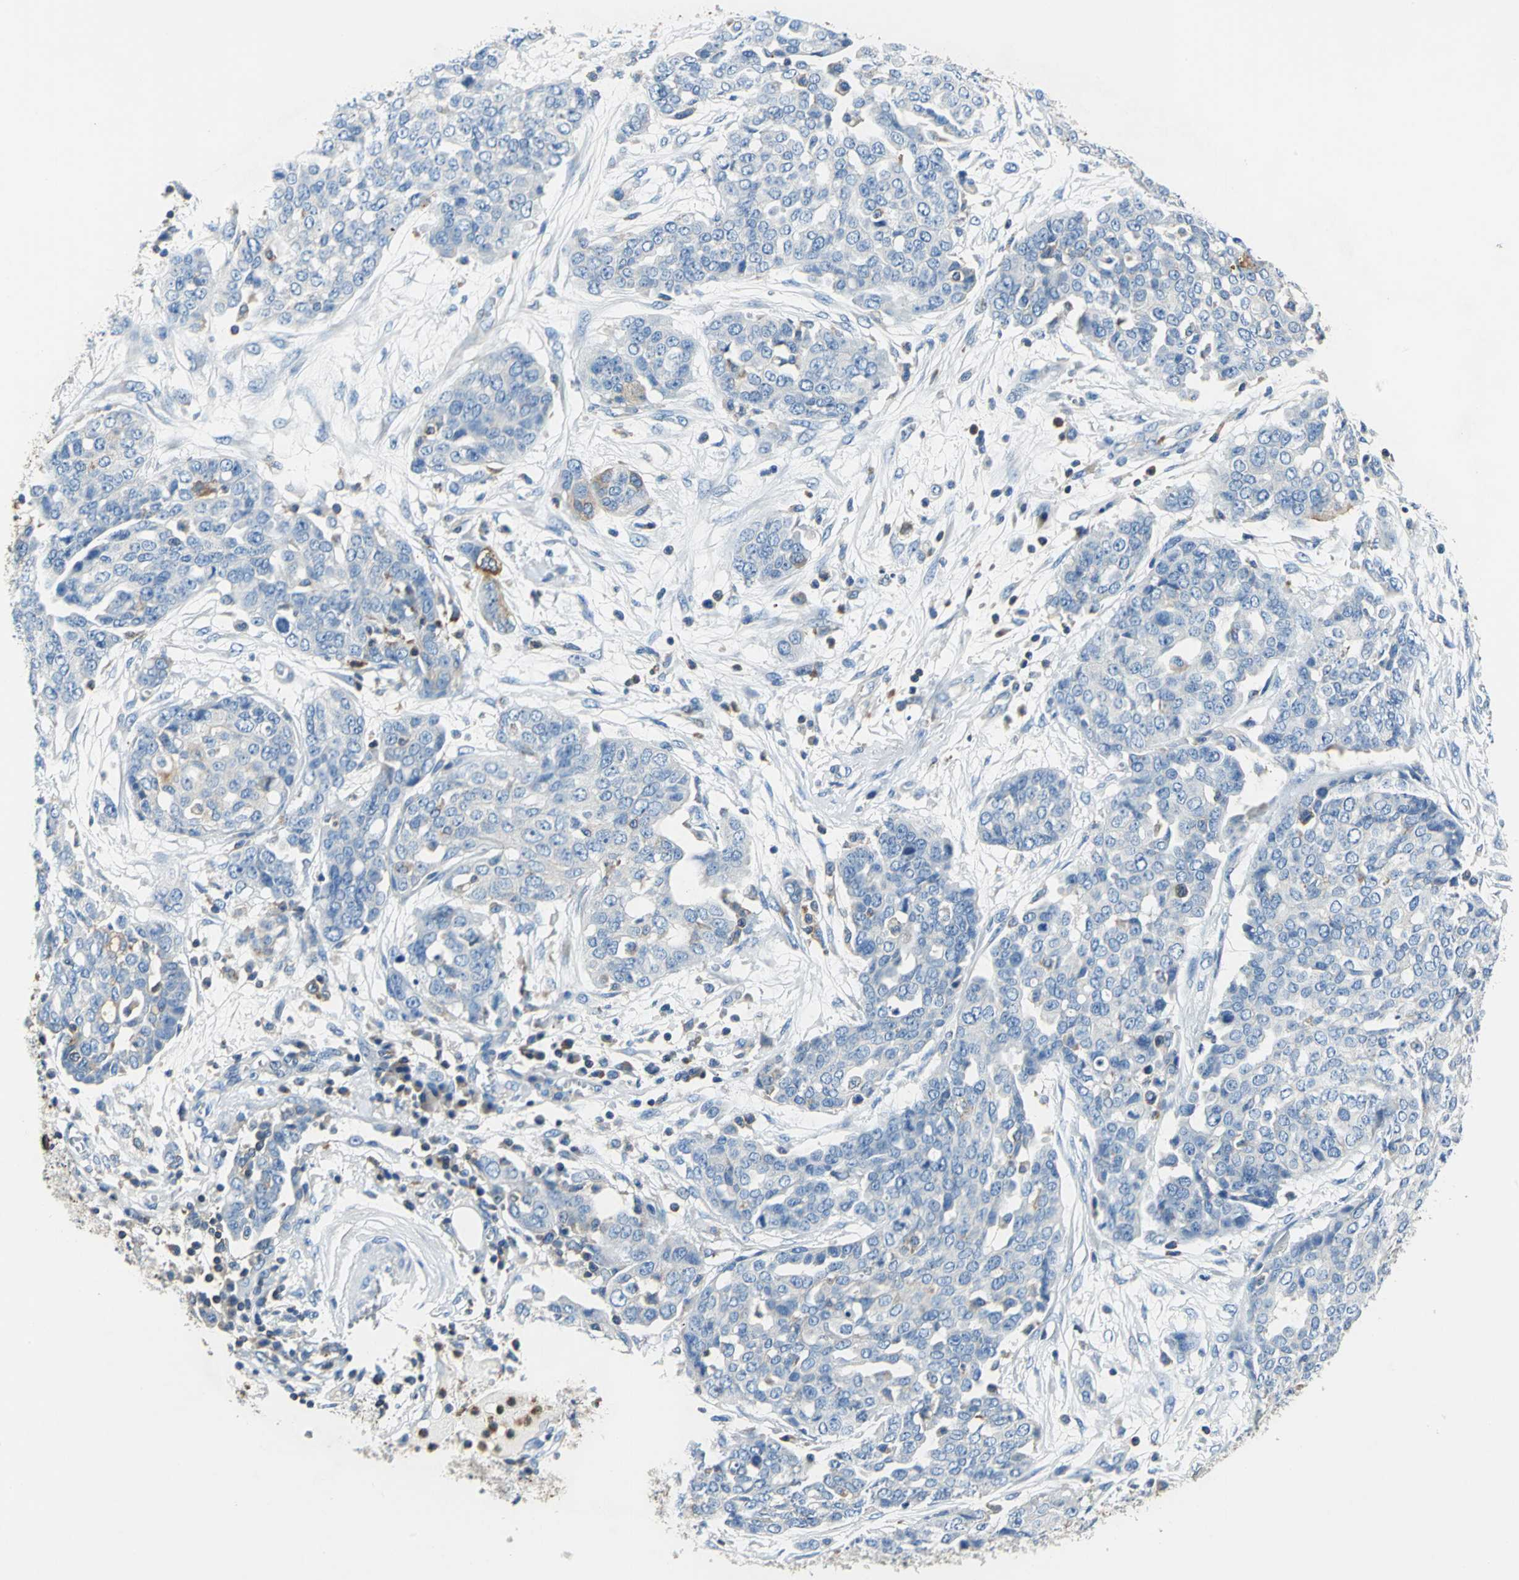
{"staining": {"intensity": "weak", "quantity": "<25%", "location": "cytoplasmic/membranous"}, "tissue": "ovarian cancer", "cell_type": "Tumor cells", "image_type": "cancer", "snomed": [{"axis": "morphology", "description": "Cystadenocarcinoma, serous, NOS"}, {"axis": "topography", "description": "Soft tissue"}, {"axis": "topography", "description": "Ovary"}], "caption": "An IHC photomicrograph of ovarian cancer (serous cystadenocarcinoma) is shown. There is no staining in tumor cells of ovarian cancer (serous cystadenocarcinoma).", "gene": "SEPTIN6", "patient": {"sex": "female", "age": 57}}